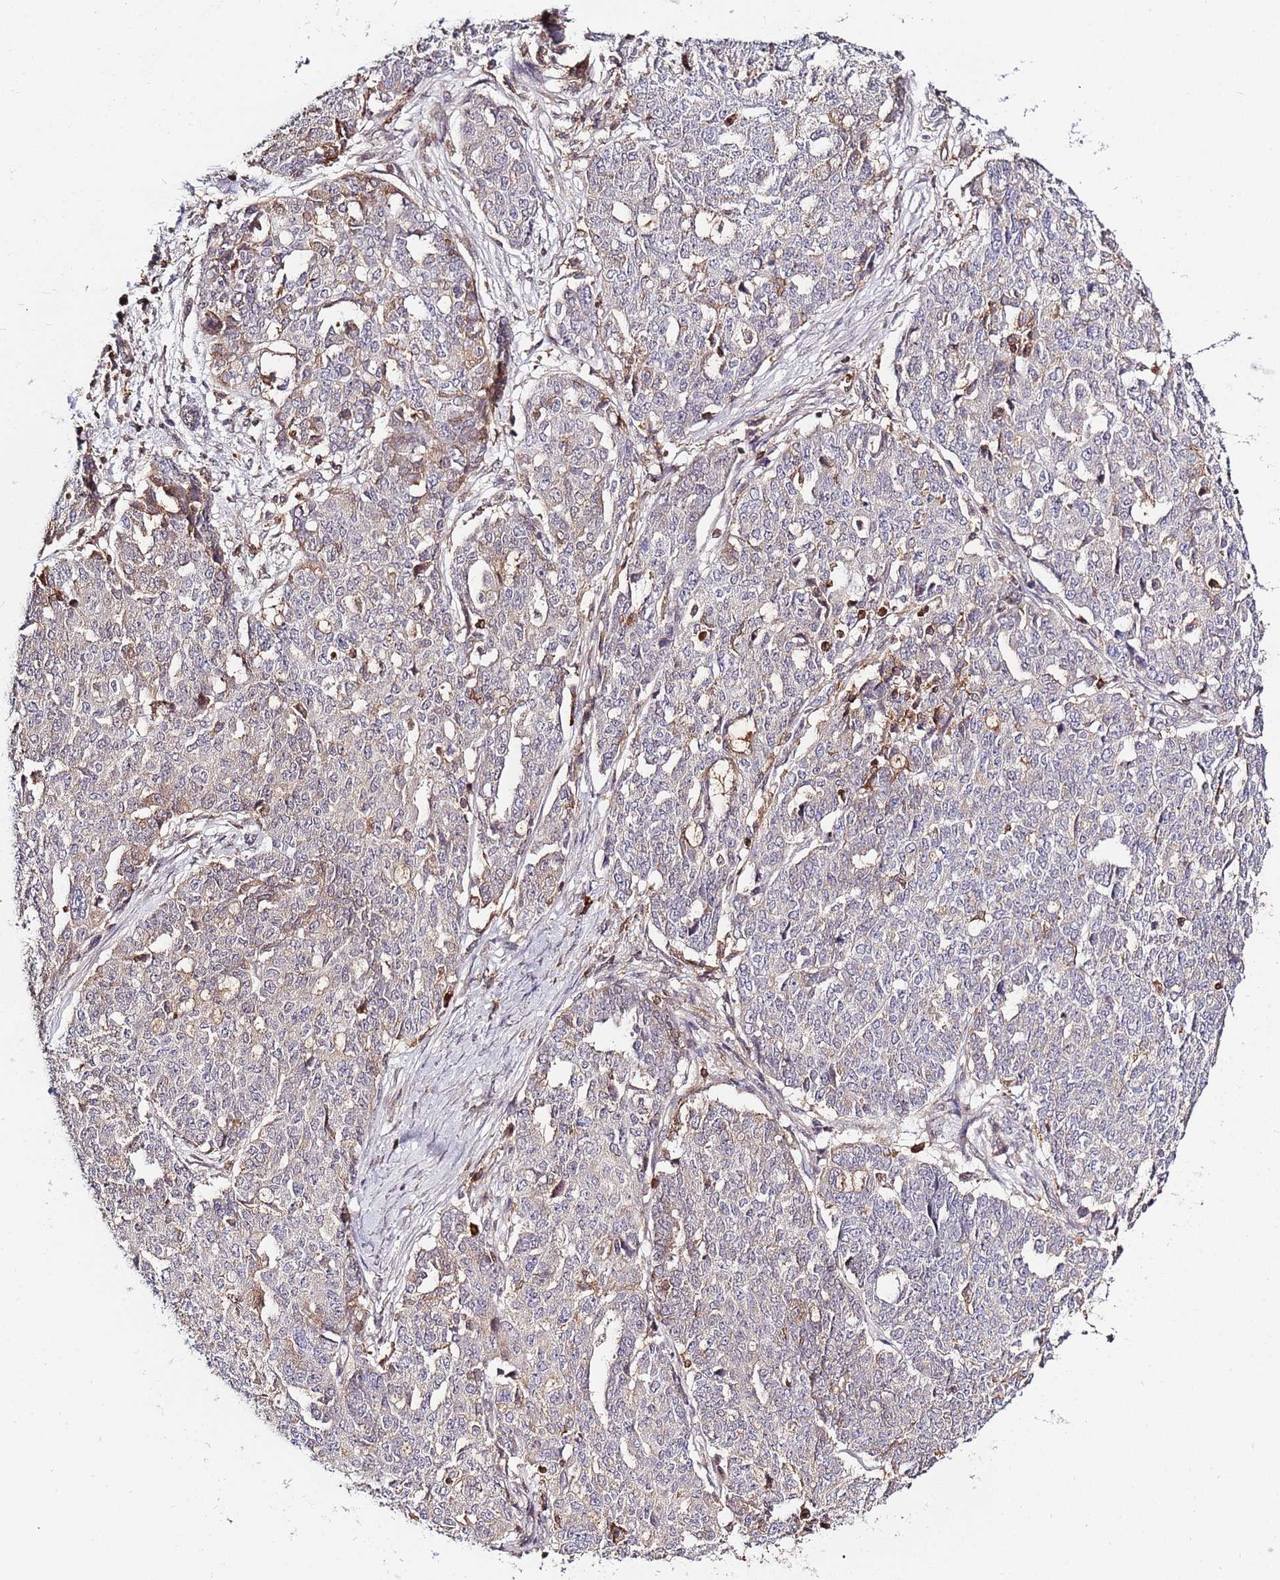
{"staining": {"intensity": "weak", "quantity": "<25%", "location": "cytoplasmic/membranous"}, "tissue": "ovarian cancer", "cell_type": "Tumor cells", "image_type": "cancer", "snomed": [{"axis": "morphology", "description": "Cystadenocarcinoma, serous, NOS"}, {"axis": "topography", "description": "Soft tissue"}, {"axis": "topography", "description": "Ovary"}], "caption": "IHC histopathology image of neoplastic tissue: ovarian cancer stained with DAB shows no significant protein staining in tumor cells. (IHC, brightfield microscopy, high magnification).", "gene": "ZNF624", "patient": {"sex": "female", "age": 57}}